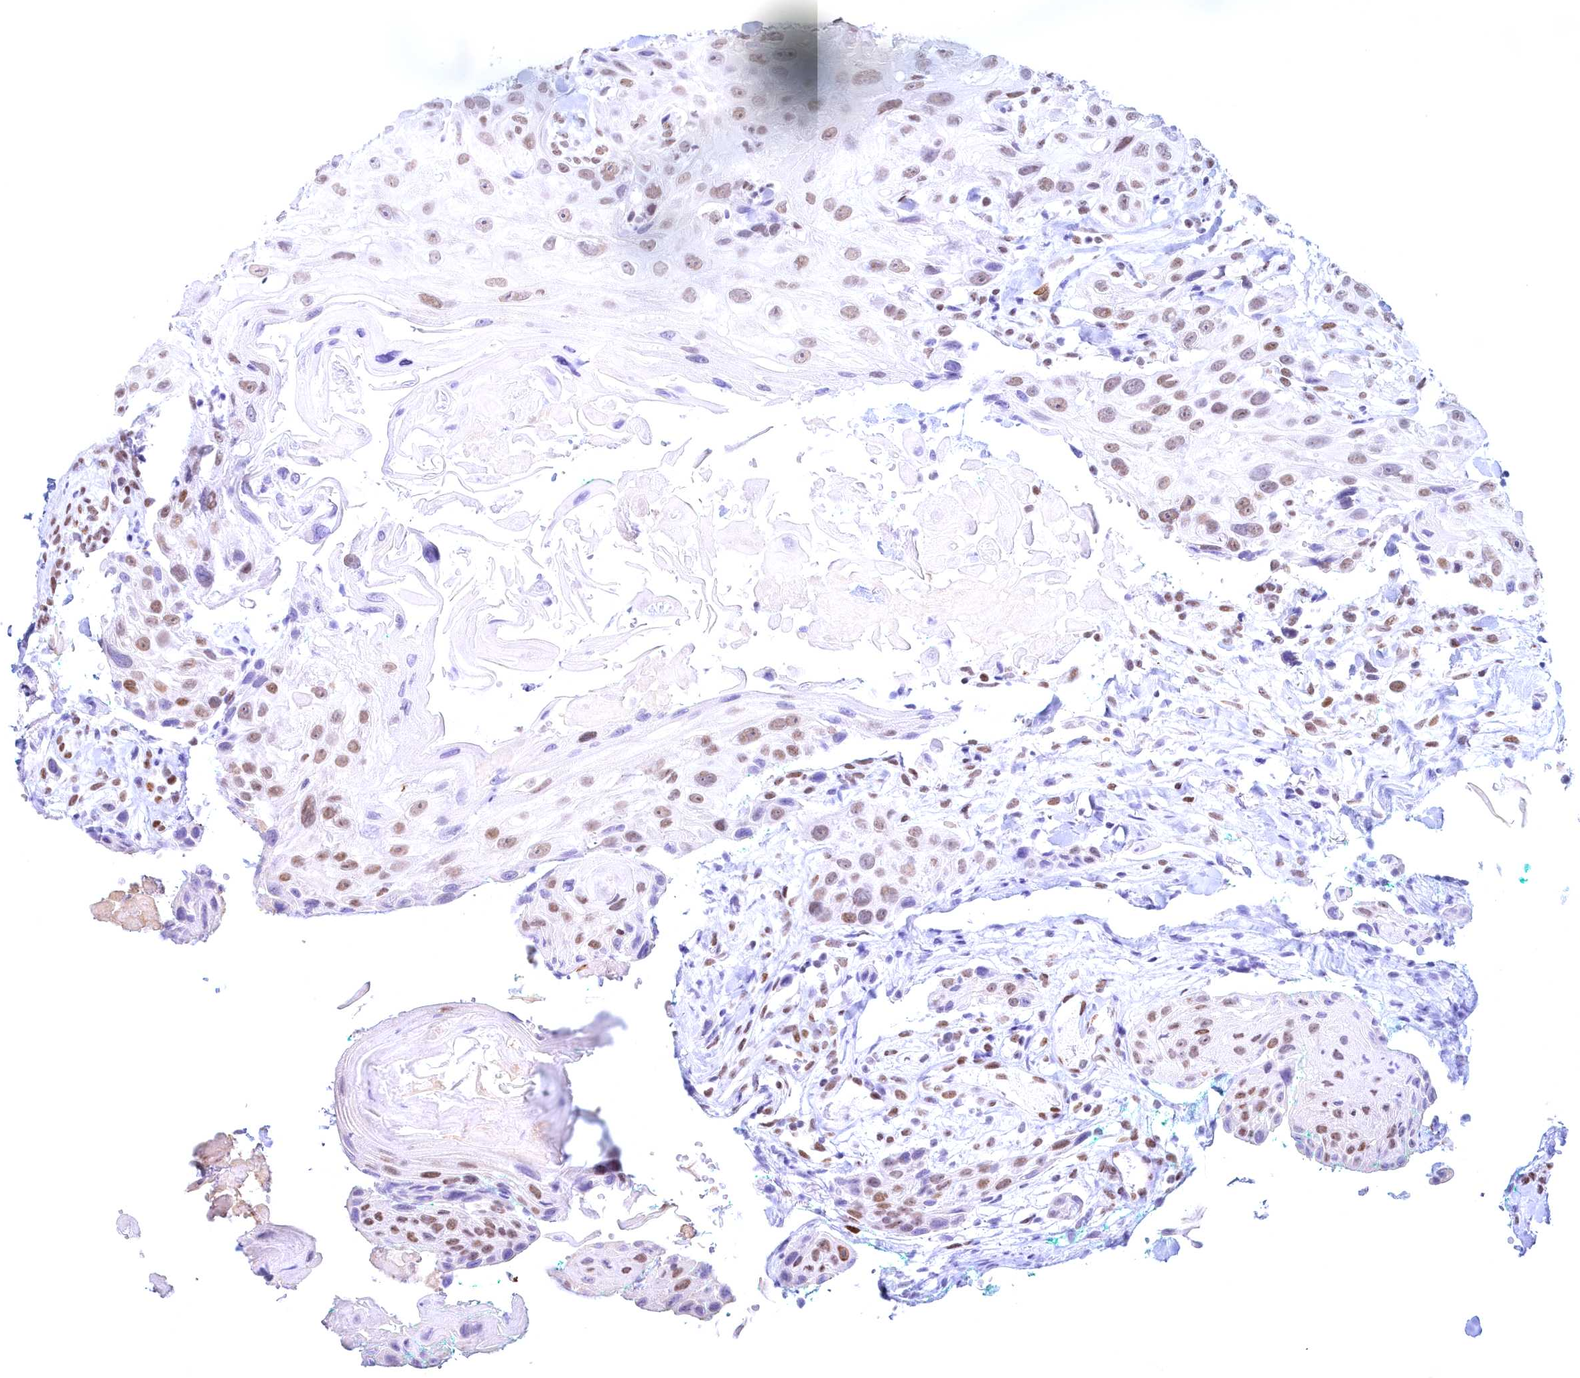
{"staining": {"intensity": "moderate", "quantity": ">75%", "location": "nuclear"}, "tissue": "head and neck cancer", "cell_type": "Tumor cells", "image_type": "cancer", "snomed": [{"axis": "morphology", "description": "Squamous cell carcinoma, NOS"}, {"axis": "topography", "description": "Head-Neck"}], "caption": "Immunohistochemistry (IHC) of human head and neck squamous cell carcinoma displays medium levels of moderate nuclear positivity in approximately >75% of tumor cells.", "gene": "CDC26", "patient": {"sex": "male", "age": 81}}